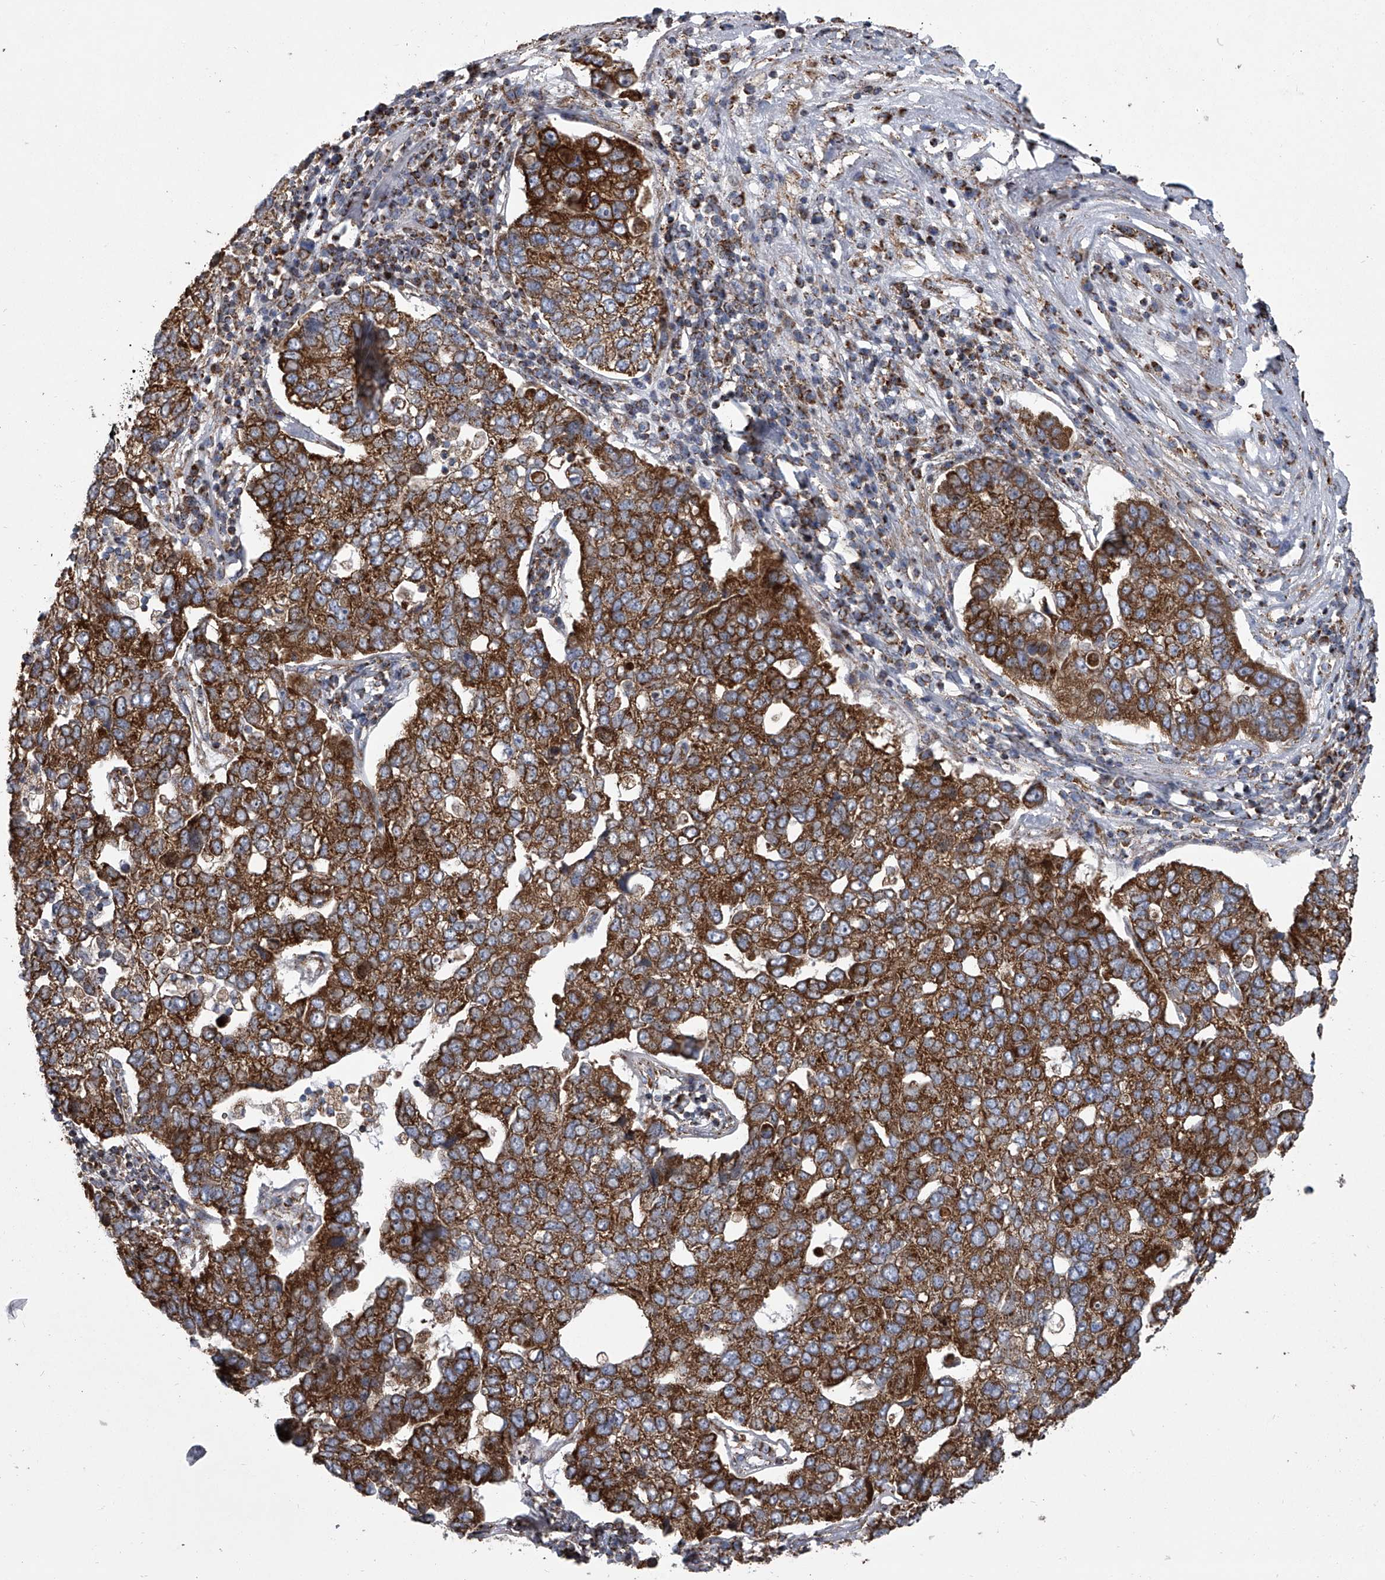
{"staining": {"intensity": "strong", "quantity": ">75%", "location": "cytoplasmic/membranous"}, "tissue": "pancreatic cancer", "cell_type": "Tumor cells", "image_type": "cancer", "snomed": [{"axis": "morphology", "description": "Adenocarcinoma, NOS"}, {"axis": "topography", "description": "Pancreas"}], "caption": "Pancreatic cancer tissue reveals strong cytoplasmic/membranous expression in about >75% of tumor cells, visualized by immunohistochemistry.", "gene": "ZC3H15", "patient": {"sex": "female", "age": 61}}